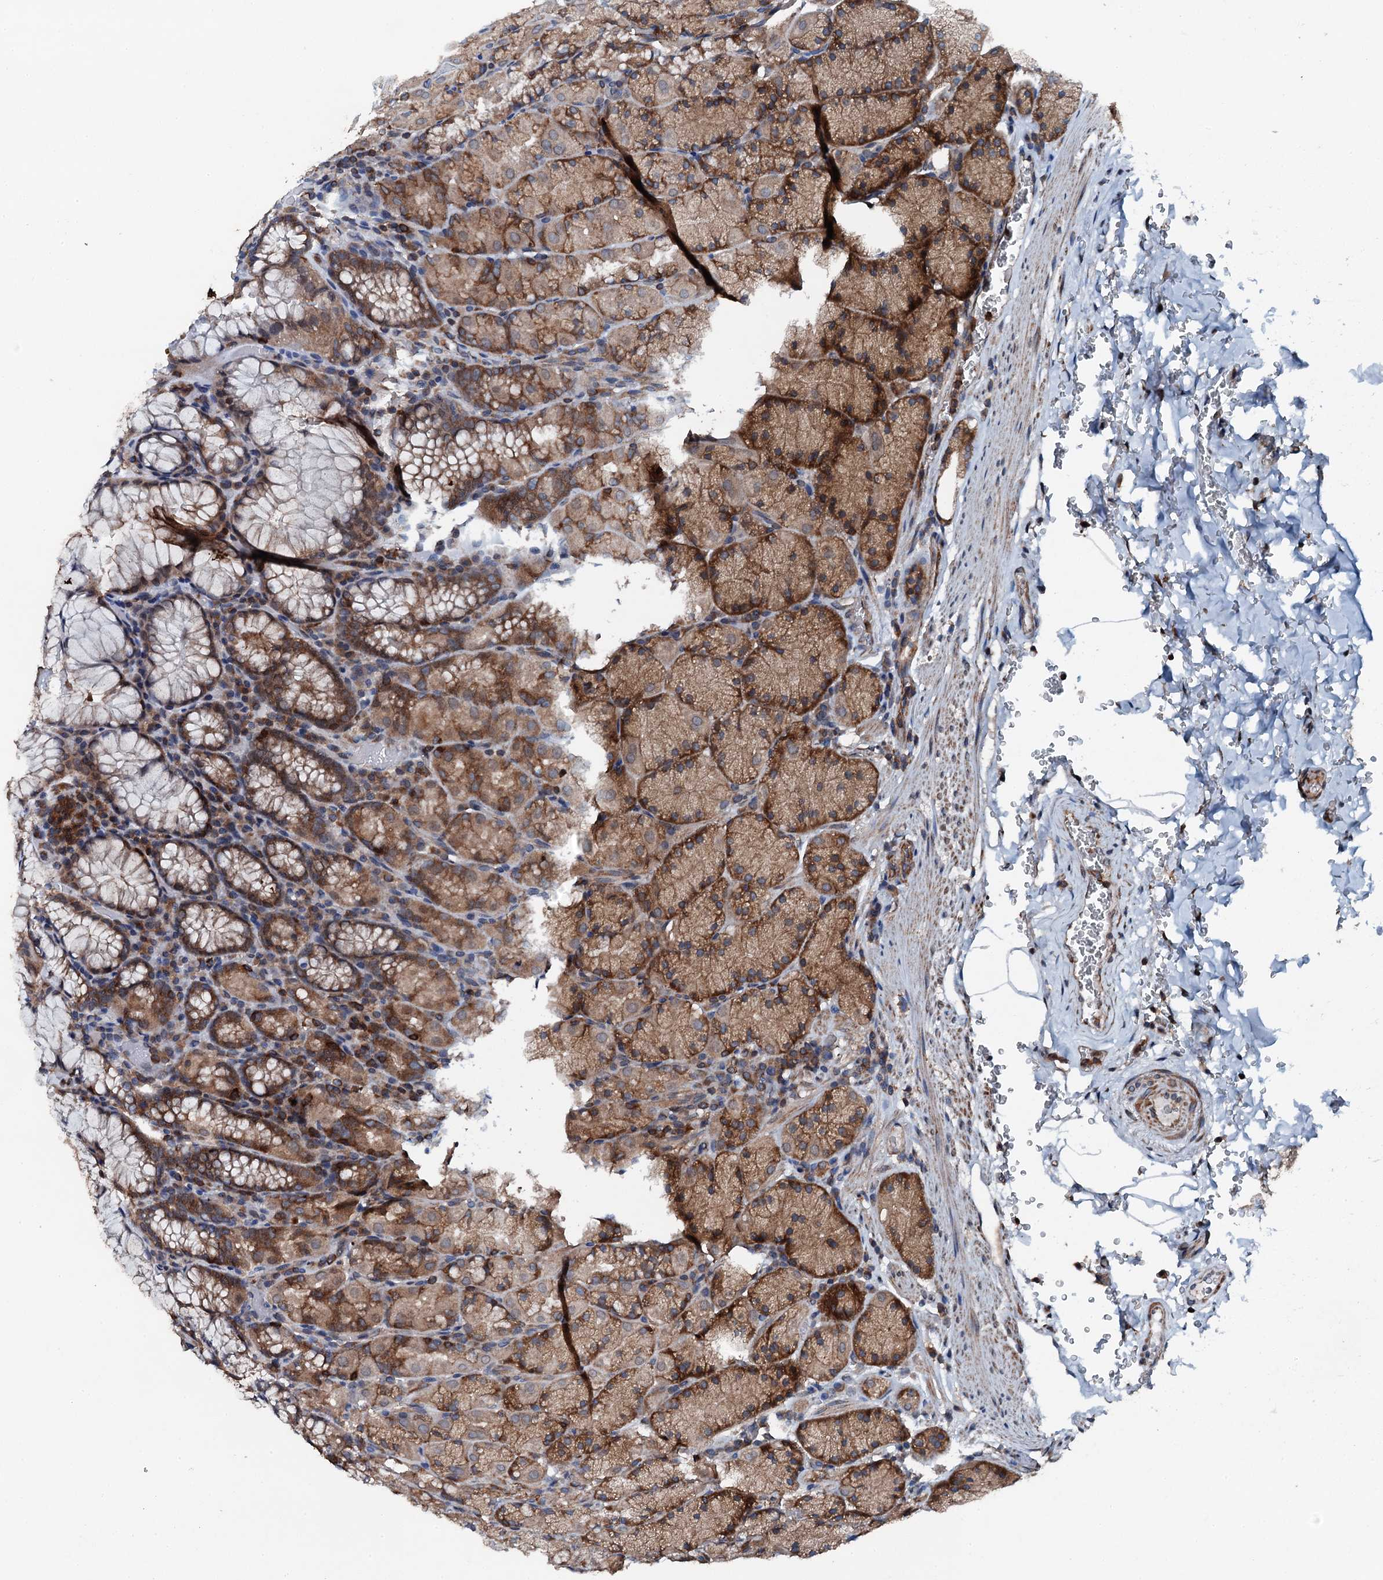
{"staining": {"intensity": "strong", "quantity": ">75%", "location": "cytoplasmic/membranous"}, "tissue": "stomach", "cell_type": "Glandular cells", "image_type": "normal", "snomed": [{"axis": "morphology", "description": "Normal tissue, NOS"}, {"axis": "topography", "description": "Stomach, upper"}, {"axis": "topography", "description": "Stomach, lower"}], "caption": "Protein staining displays strong cytoplasmic/membranous expression in about >75% of glandular cells in unremarkable stomach.", "gene": "EDC4", "patient": {"sex": "male", "age": 80}}